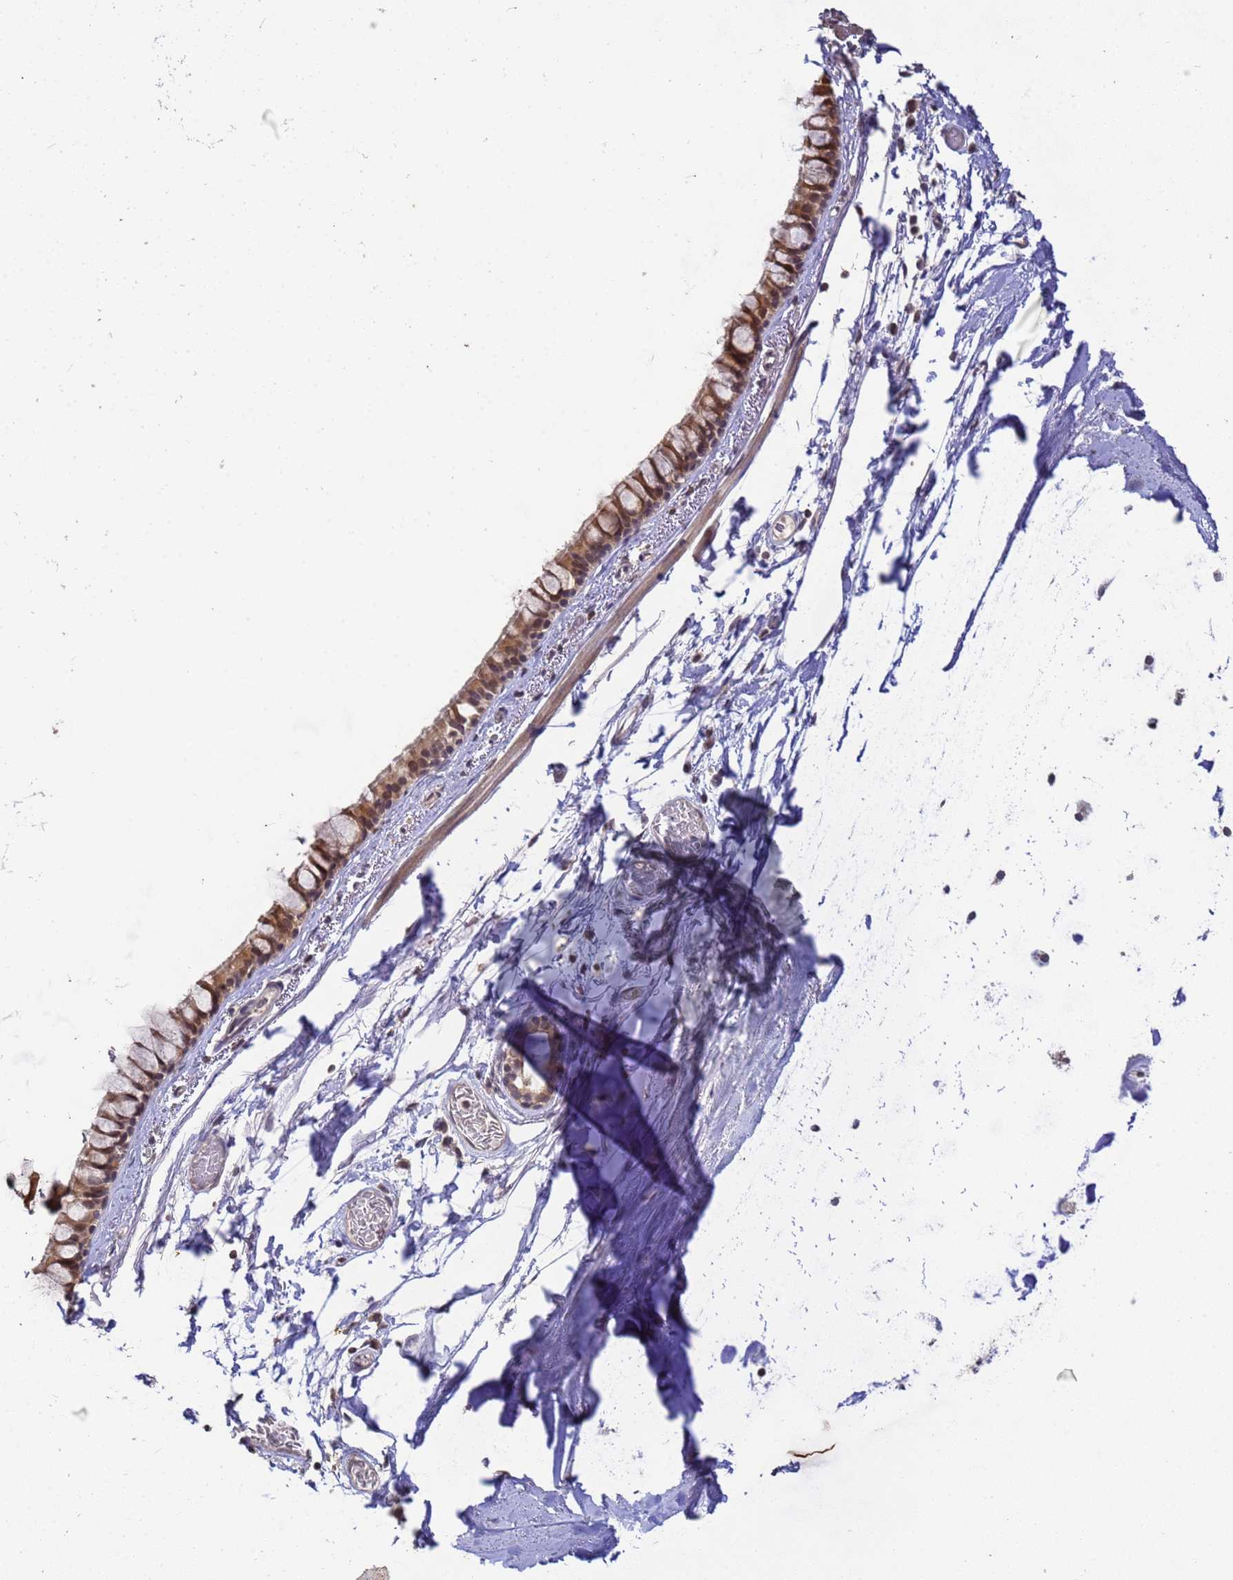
{"staining": {"intensity": "moderate", "quantity": "25%-75%", "location": "cytoplasmic/membranous,nuclear"}, "tissue": "bronchus", "cell_type": "Respiratory epithelial cells", "image_type": "normal", "snomed": [{"axis": "morphology", "description": "Normal tissue, NOS"}, {"axis": "topography", "description": "Cartilage tissue"}], "caption": "A histopathology image of human bronchus stained for a protein demonstrates moderate cytoplasmic/membranous,nuclear brown staining in respiratory epithelial cells. (DAB IHC, brown staining for protein, blue staining for nuclei).", "gene": "MYL7", "patient": {"sex": "male", "age": 63}}